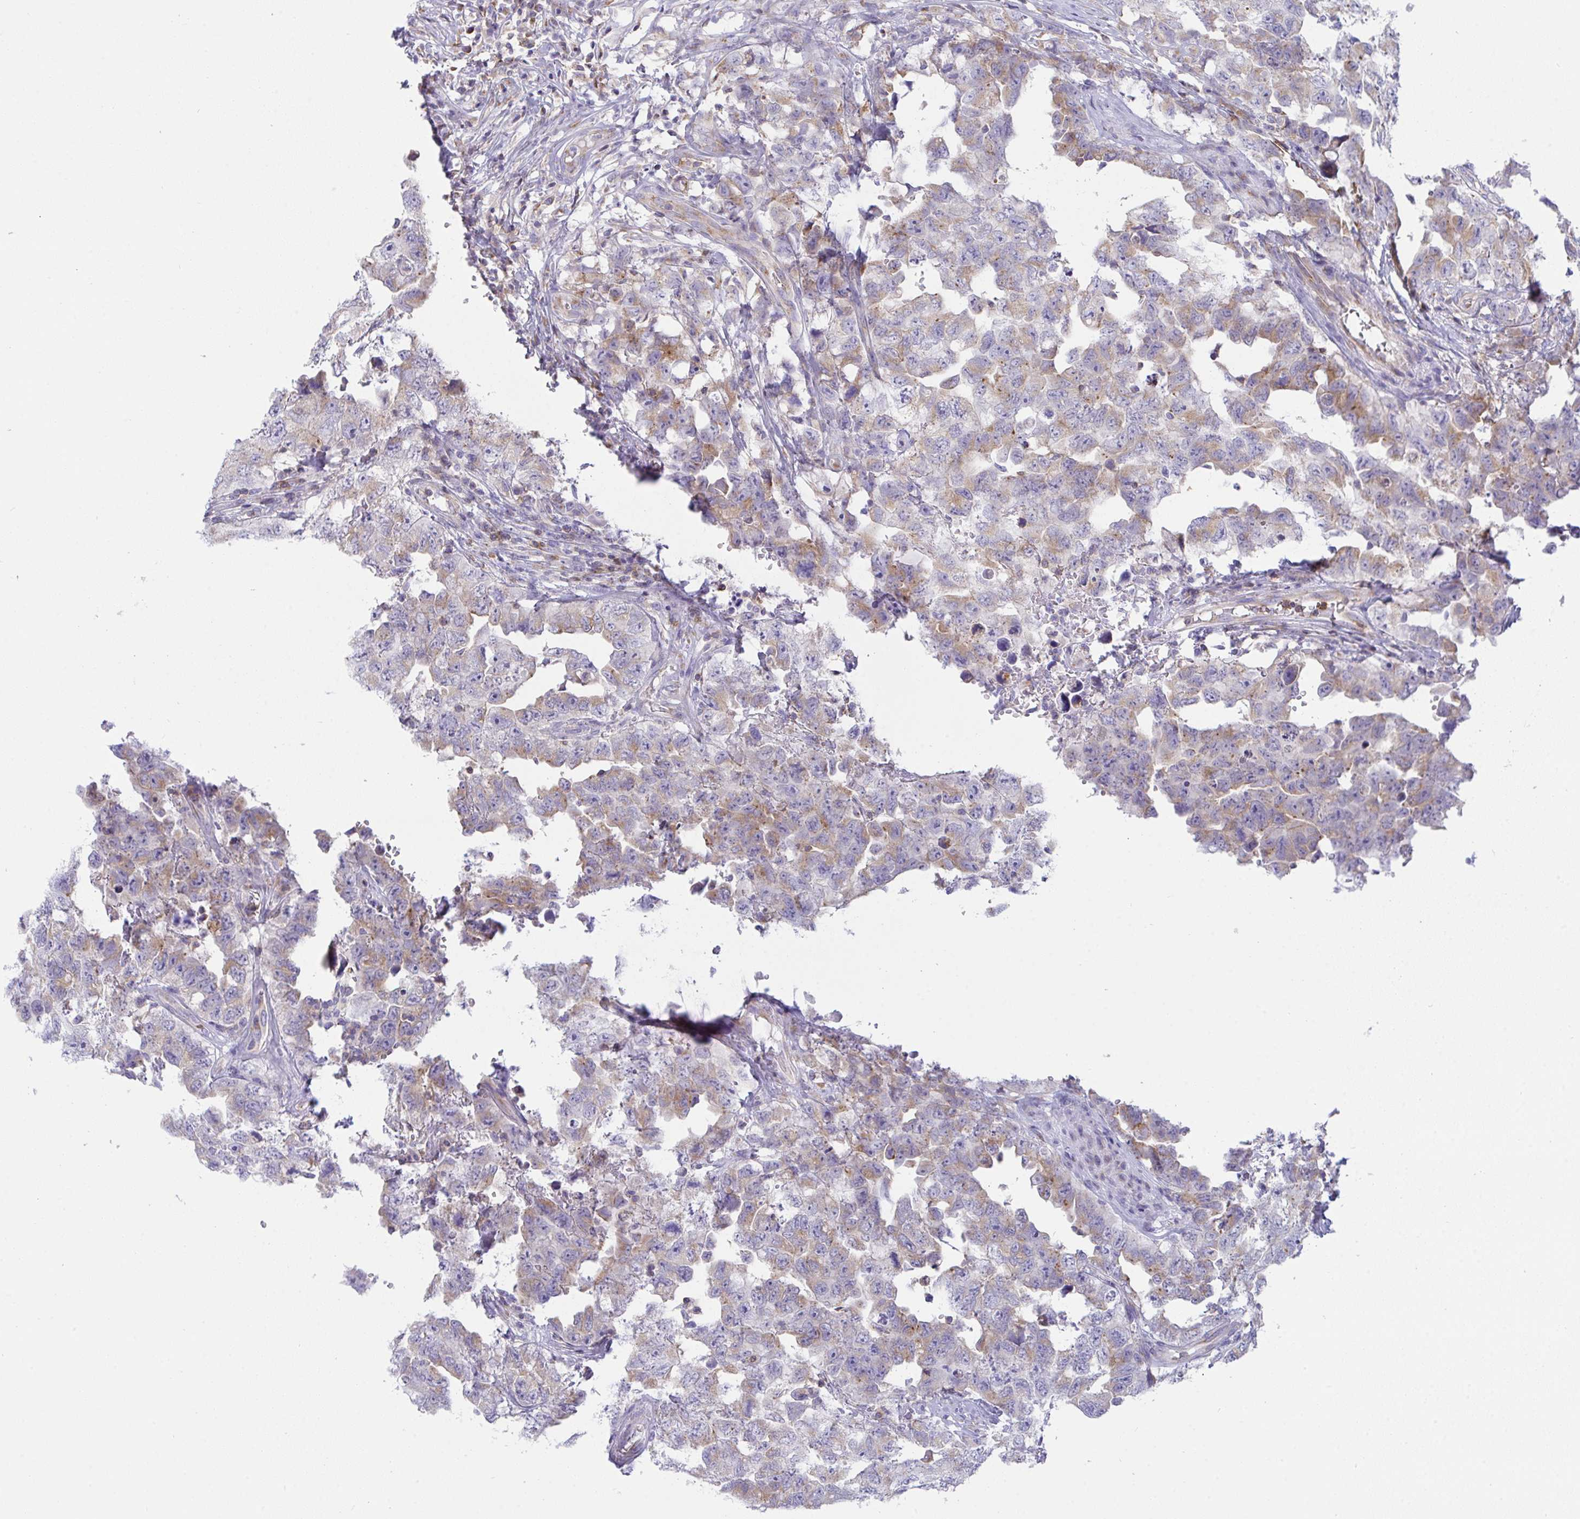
{"staining": {"intensity": "moderate", "quantity": "25%-75%", "location": "cytoplasmic/membranous"}, "tissue": "testis cancer", "cell_type": "Tumor cells", "image_type": "cancer", "snomed": [{"axis": "morphology", "description": "Carcinoma, Embryonal, NOS"}, {"axis": "topography", "description": "Testis"}], "caption": "This photomicrograph reveals immunohistochemistry staining of testis cancer, with medium moderate cytoplasmic/membranous expression in approximately 25%-75% of tumor cells.", "gene": "MIA3", "patient": {"sex": "male", "age": 22}}